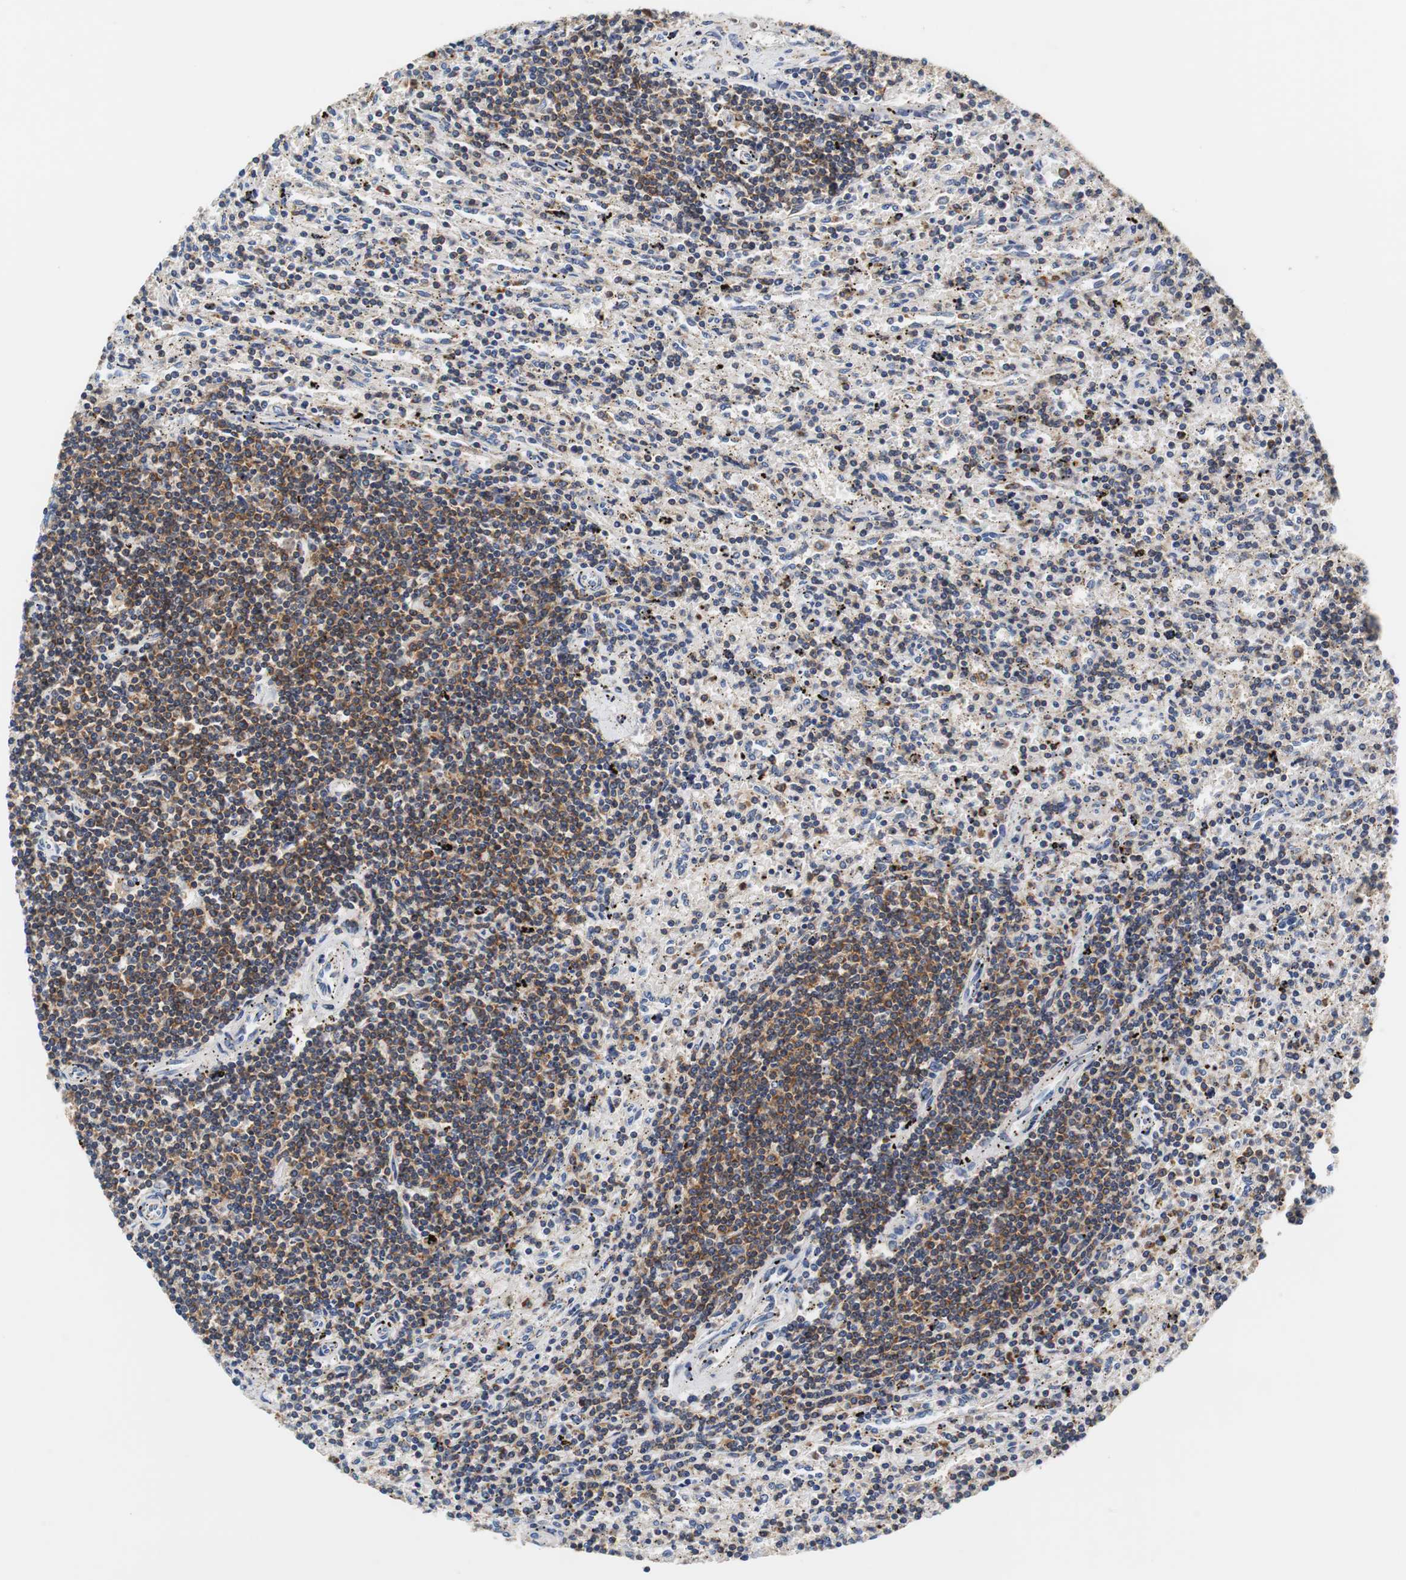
{"staining": {"intensity": "moderate", "quantity": "25%-75%", "location": "cytoplasmic/membranous"}, "tissue": "lymphoma", "cell_type": "Tumor cells", "image_type": "cancer", "snomed": [{"axis": "morphology", "description": "Malignant lymphoma, non-Hodgkin's type, Low grade"}, {"axis": "topography", "description": "Spleen"}], "caption": "A photomicrograph showing moderate cytoplasmic/membranous positivity in about 25%-75% of tumor cells in lymphoma, as visualized by brown immunohistochemical staining.", "gene": "VAMP8", "patient": {"sex": "male", "age": 76}}